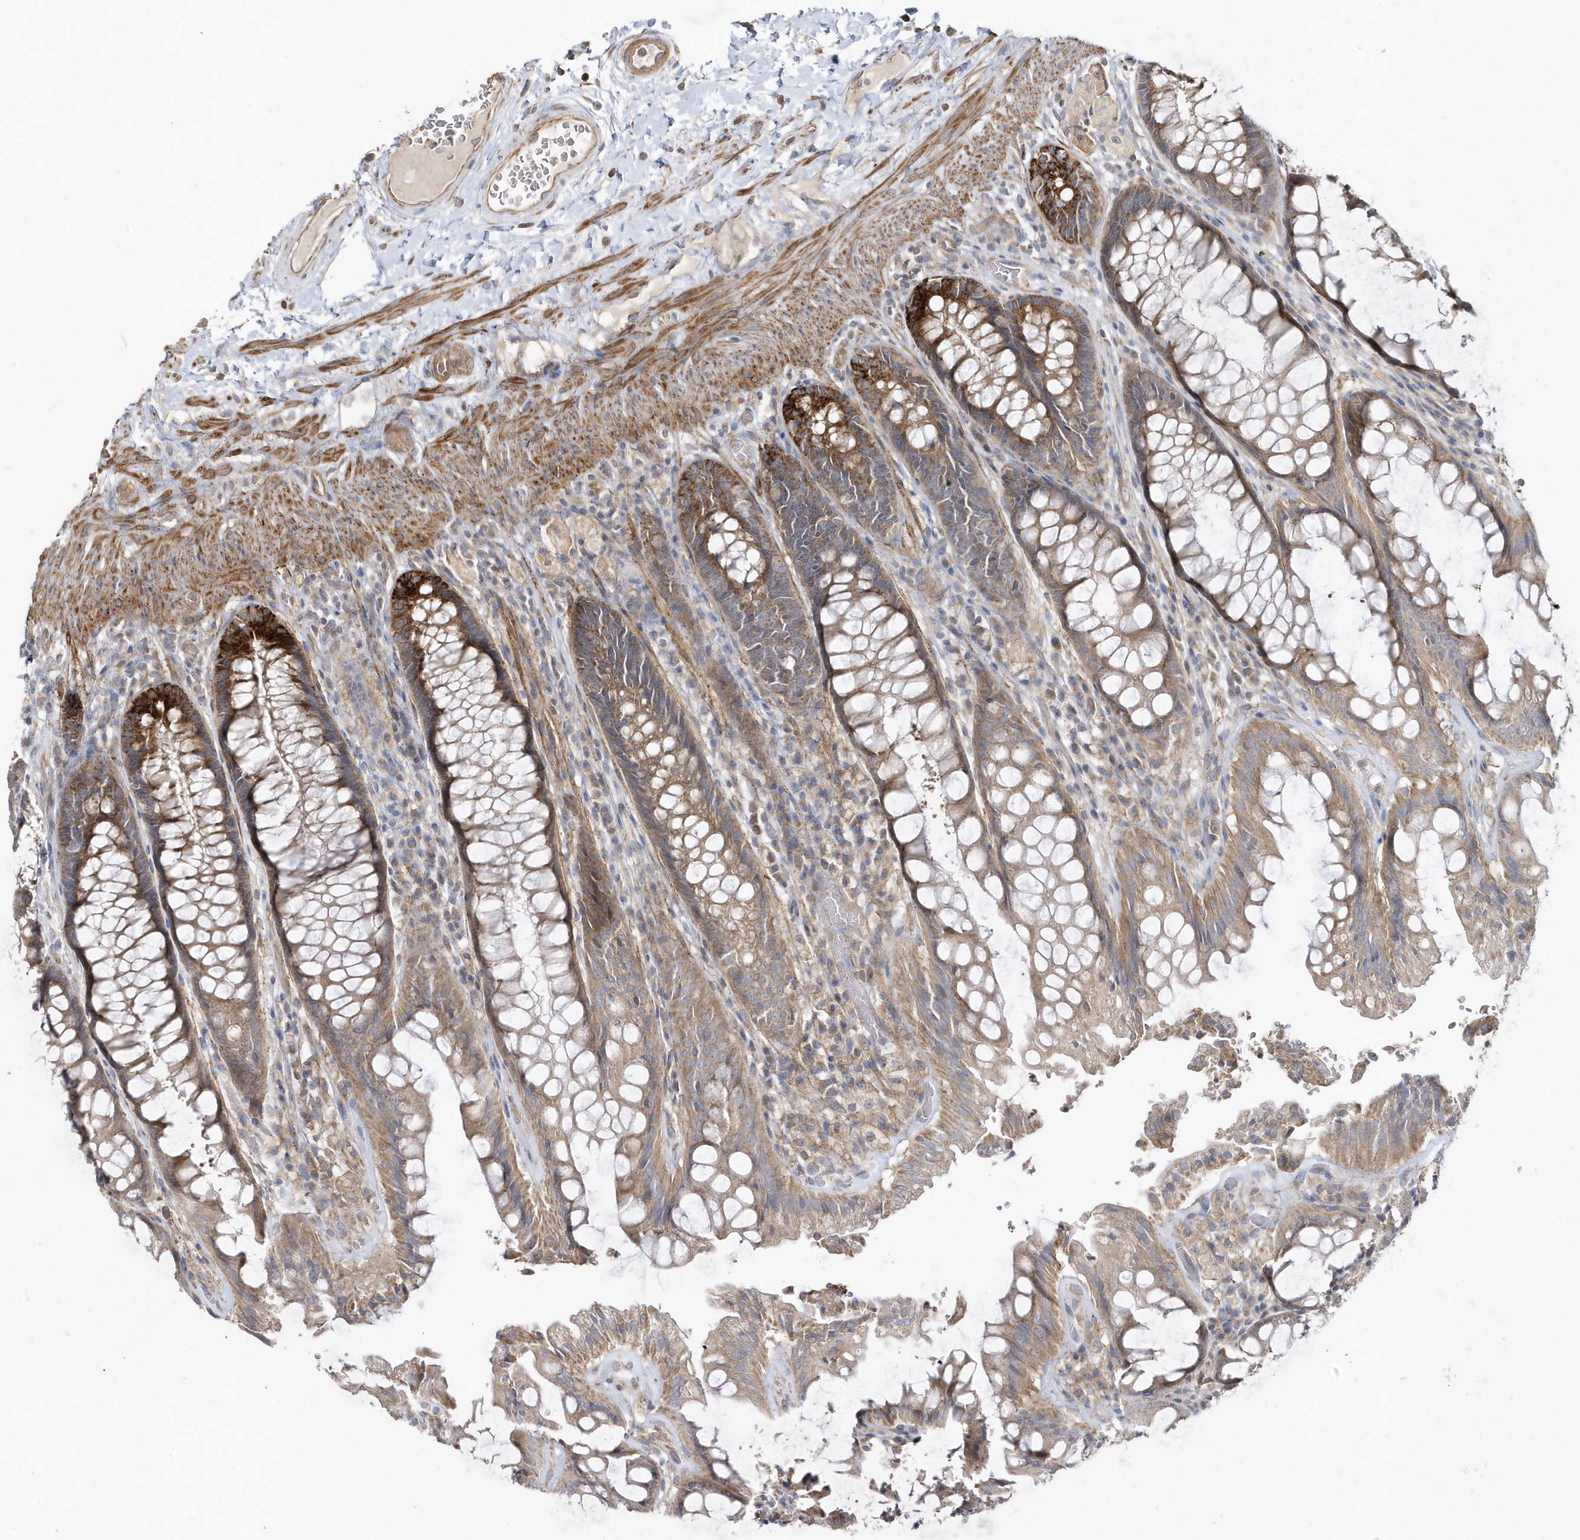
{"staining": {"intensity": "moderate", "quantity": ">75%", "location": "cytoplasmic/membranous"}, "tissue": "rectum", "cell_type": "Glandular cells", "image_type": "normal", "snomed": [{"axis": "morphology", "description": "Normal tissue, NOS"}, {"axis": "topography", "description": "Rectum"}], "caption": "Protein analysis of unremarkable rectum demonstrates moderate cytoplasmic/membranous expression in about >75% of glandular cells. The staining was performed using DAB (3,3'-diaminobenzidine) to visualize the protein expression in brown, while the nuclei were stained in blue with hematoxylin (Magnification: 20x).", "gene": "LEXM", "patient": {"sex": "female", "age": 46}}